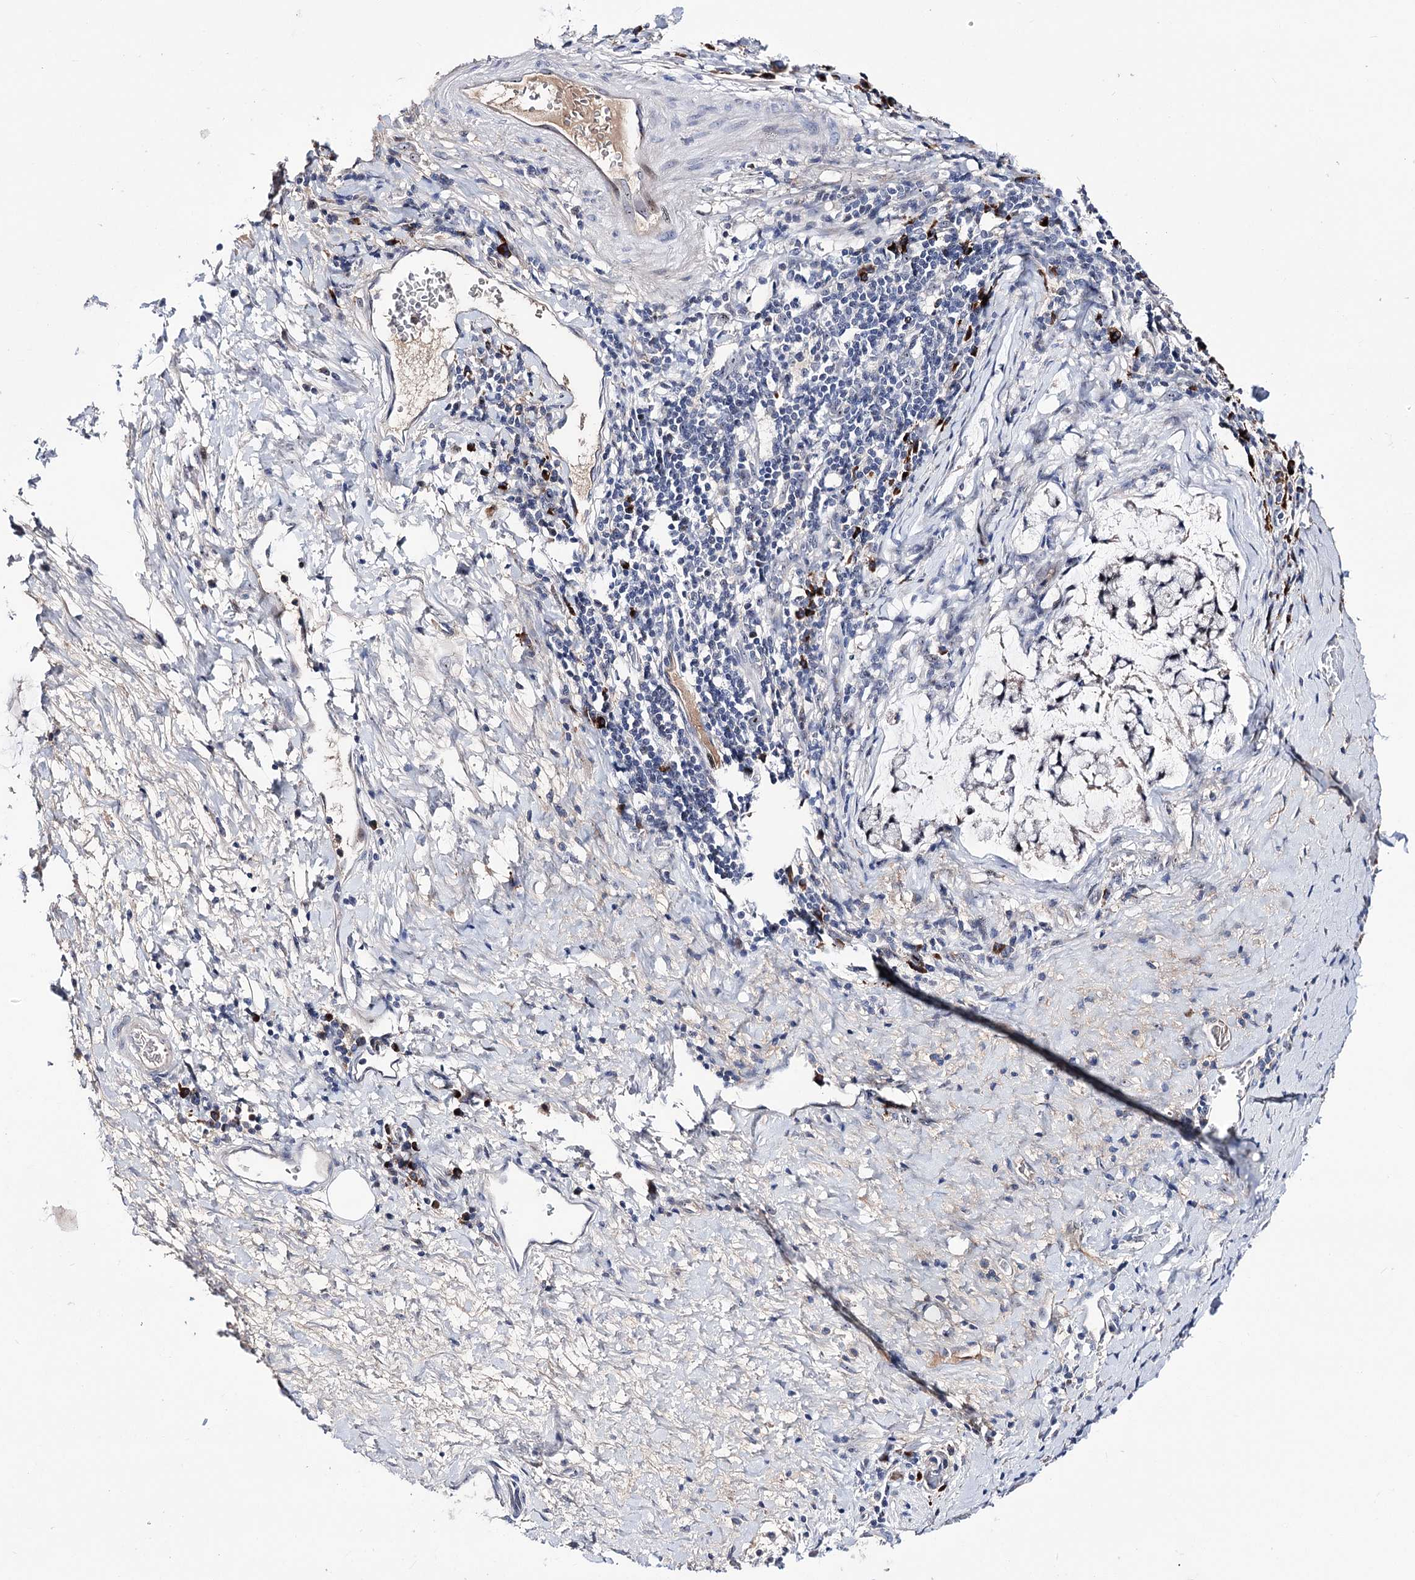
{"staining": {"intensity": "negative", "quantity": "none", "location": "none"}, "tissue": "stomach cancer", "cell_type": "Tumor cells", "image_type": "cancer", "snomed": [{"axis": "morphology", "description": "Adenocarcinoma, NOS"}, {"axis": "topography", "description": "Stomach, lower"}], "caption": "Tumor cells show no significant positivity in stomach adenocarcinoma.", "gene": "PCGF5", "patient": {"sex": "male", "age": 67}}